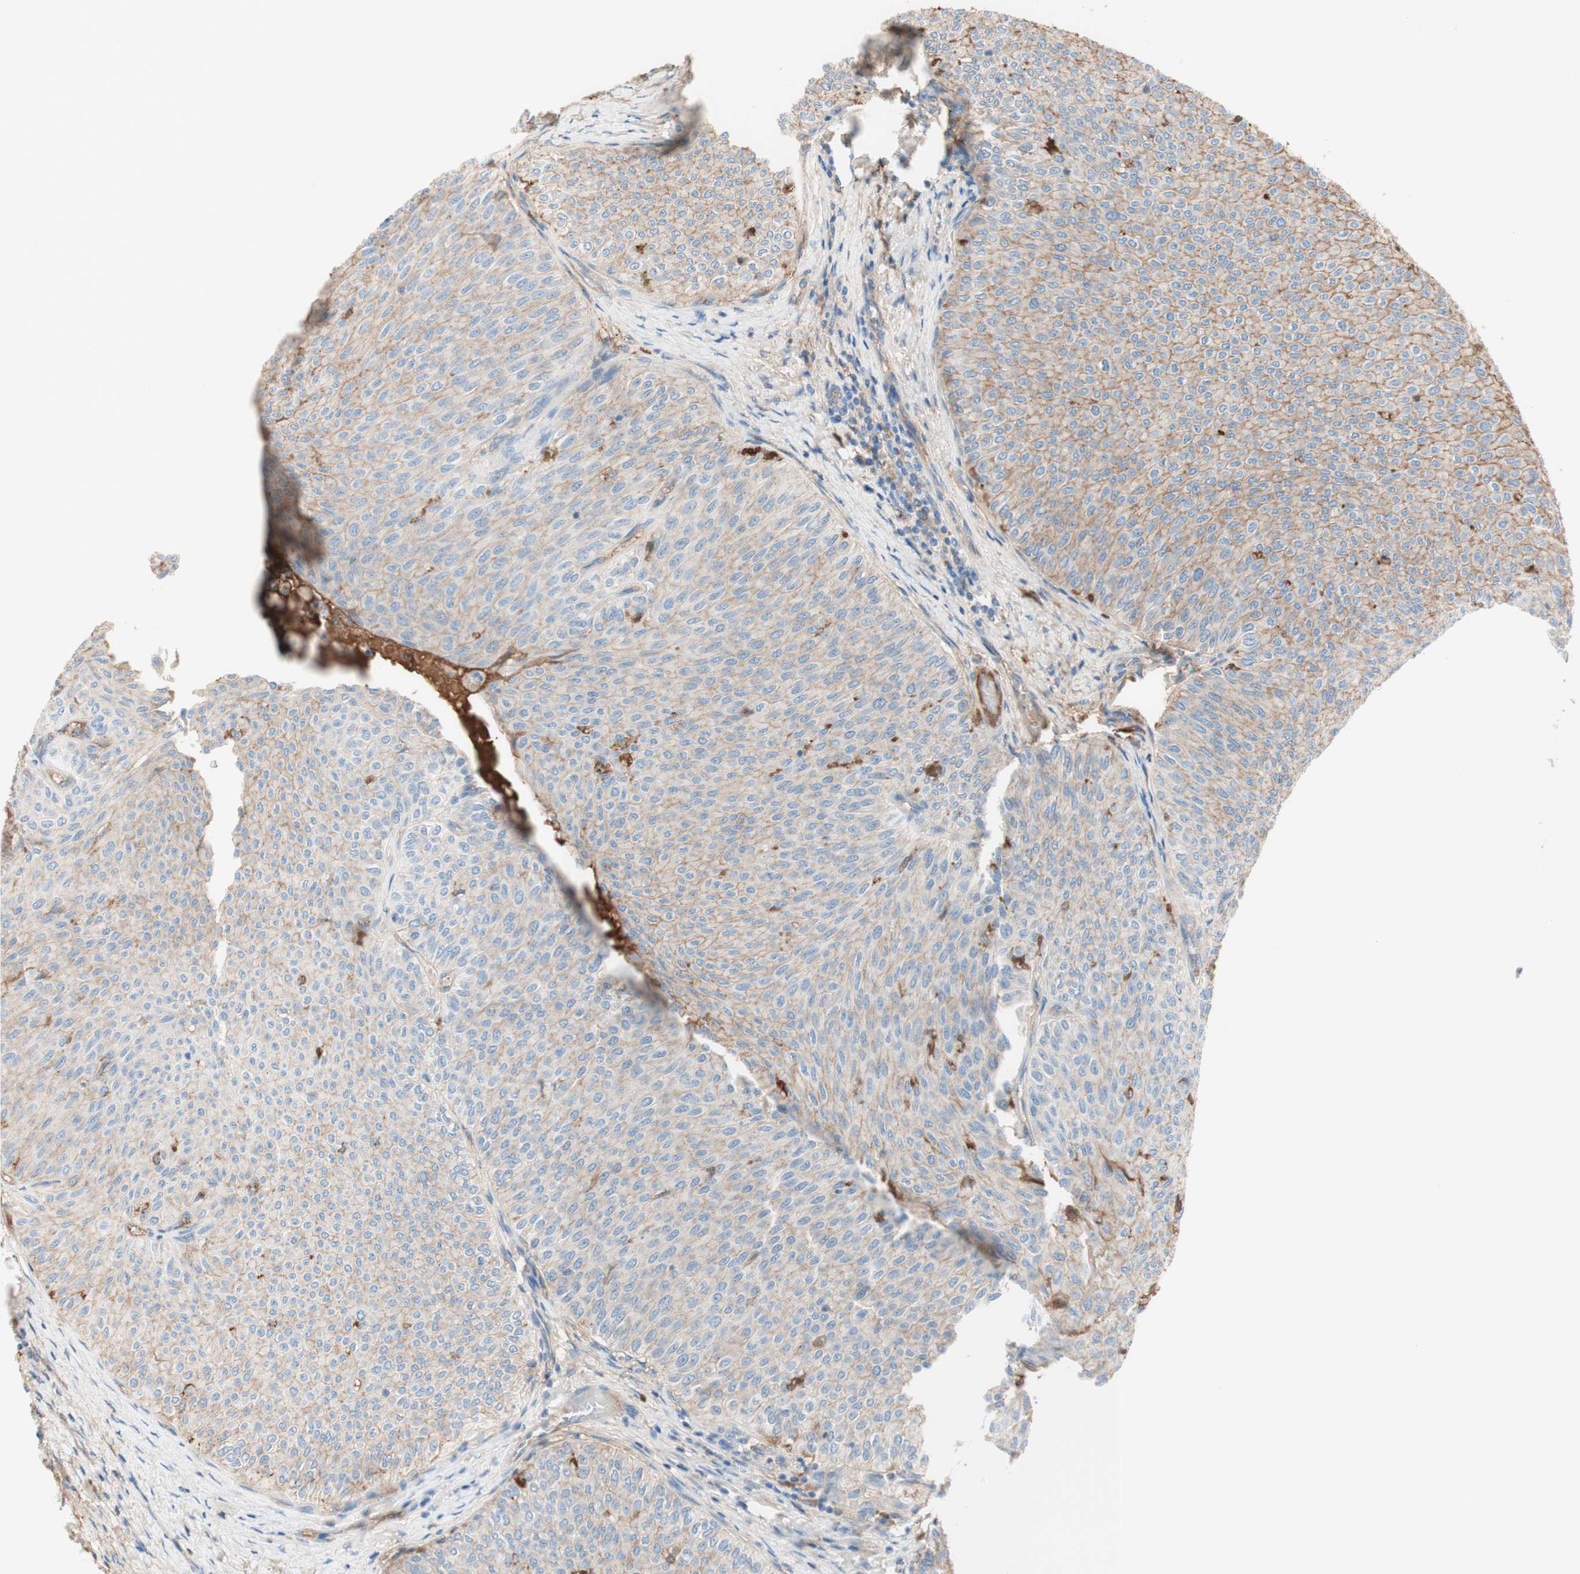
{"staining": {"intensity": "moderate", "quantity": "25%-75%", "location": "cytoplasmic/membranous"}, "tissue": "urothelial cancer", "cell_type": "Tumor cells", "image_type": "cancer", "snomed": [{"axis": "morphology", "description": "Urothelial carcinoma, Low grade"}, {"axis": "topography", "description": "Urinary bladder"}], "caption": "Immunohistochemical staining of human urothelial cancer exhibits medium levels of moderate cytoplasmic/membranous expression in approximately 25%-75% of tumor cells.", "gene": "KNG1", "patient": {"sex": "male", "age": 78}}